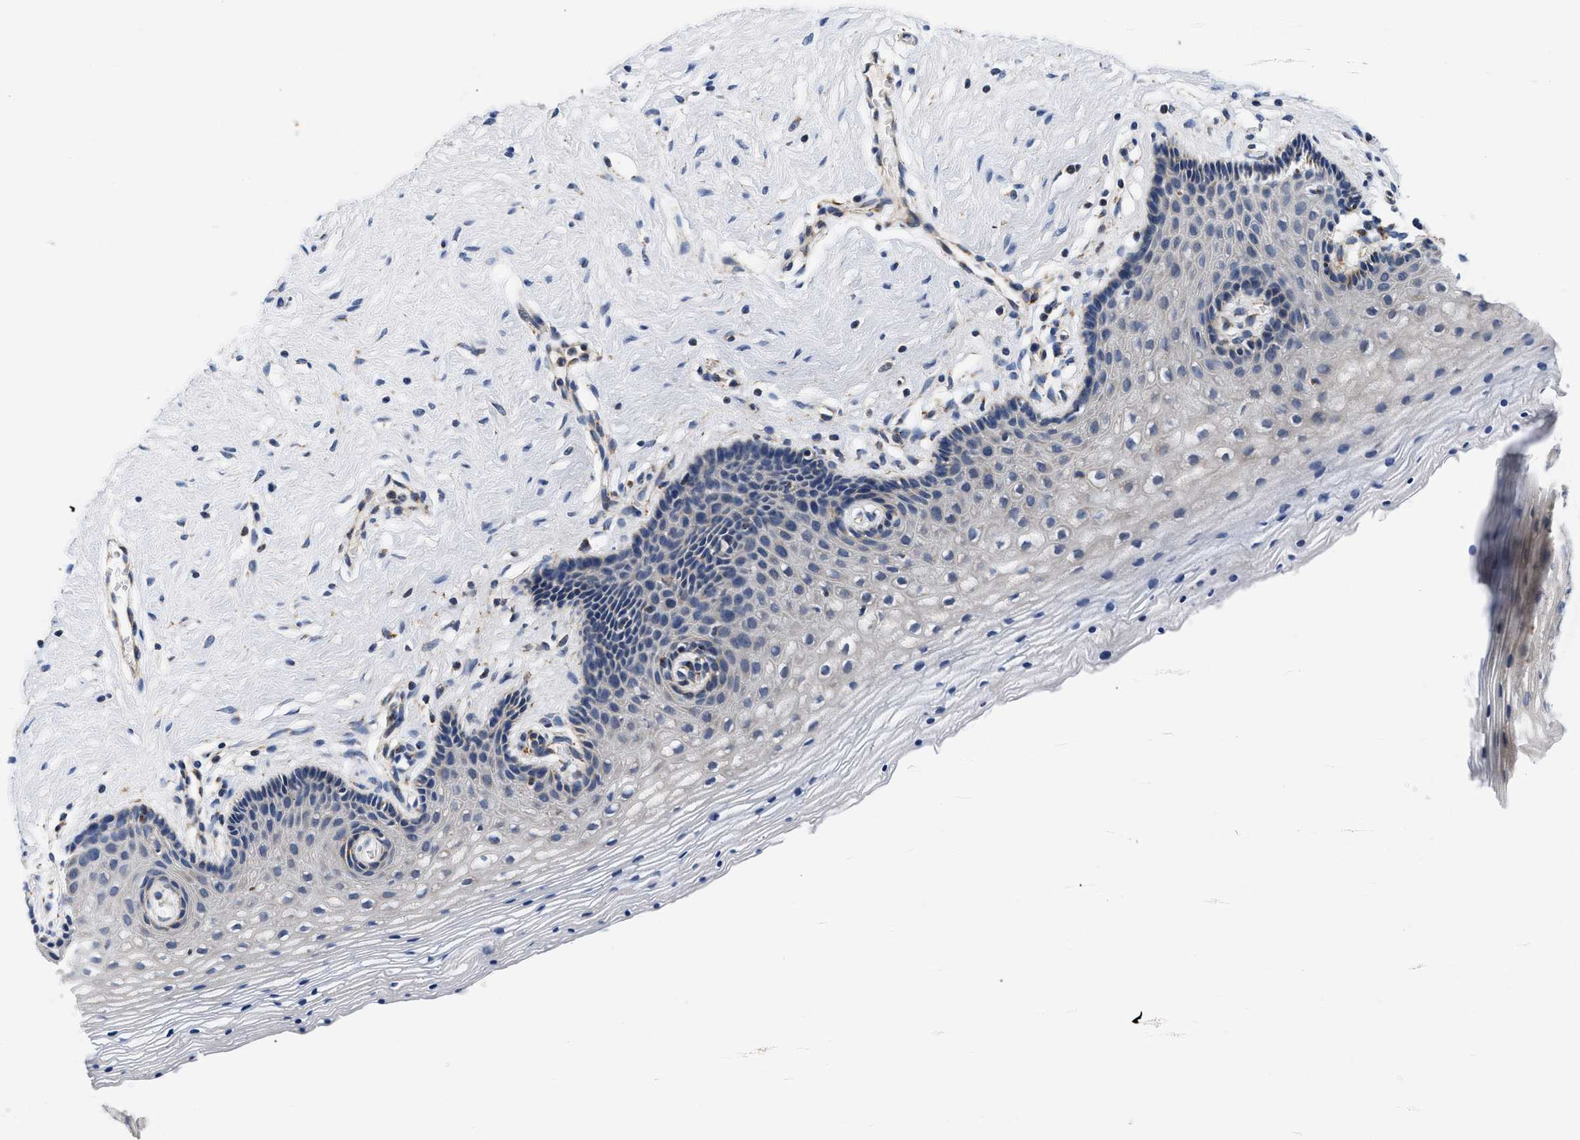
{"staining": {"intensity": "negative", "quantity": "none", "location": "none"}, "tissue": "vagina", "cell_type": "Squamous epithelial cells", "image_type": "normal", "snomed": [{"axis": "morphology", "description": "Normal tissue, NOS"}, {"axis": "topography", "description": "Vagina"}], "caption": "Immunohistochemical staining of benign vagina displays no significant staining in squamous epithelial cells. Brightfield microscopy of IHC stained with DAB (brown) and hematoxylin (blue), captured at high magnification.", "gene": "PDP1", "patient": {"sex": "female", "age": 32}}